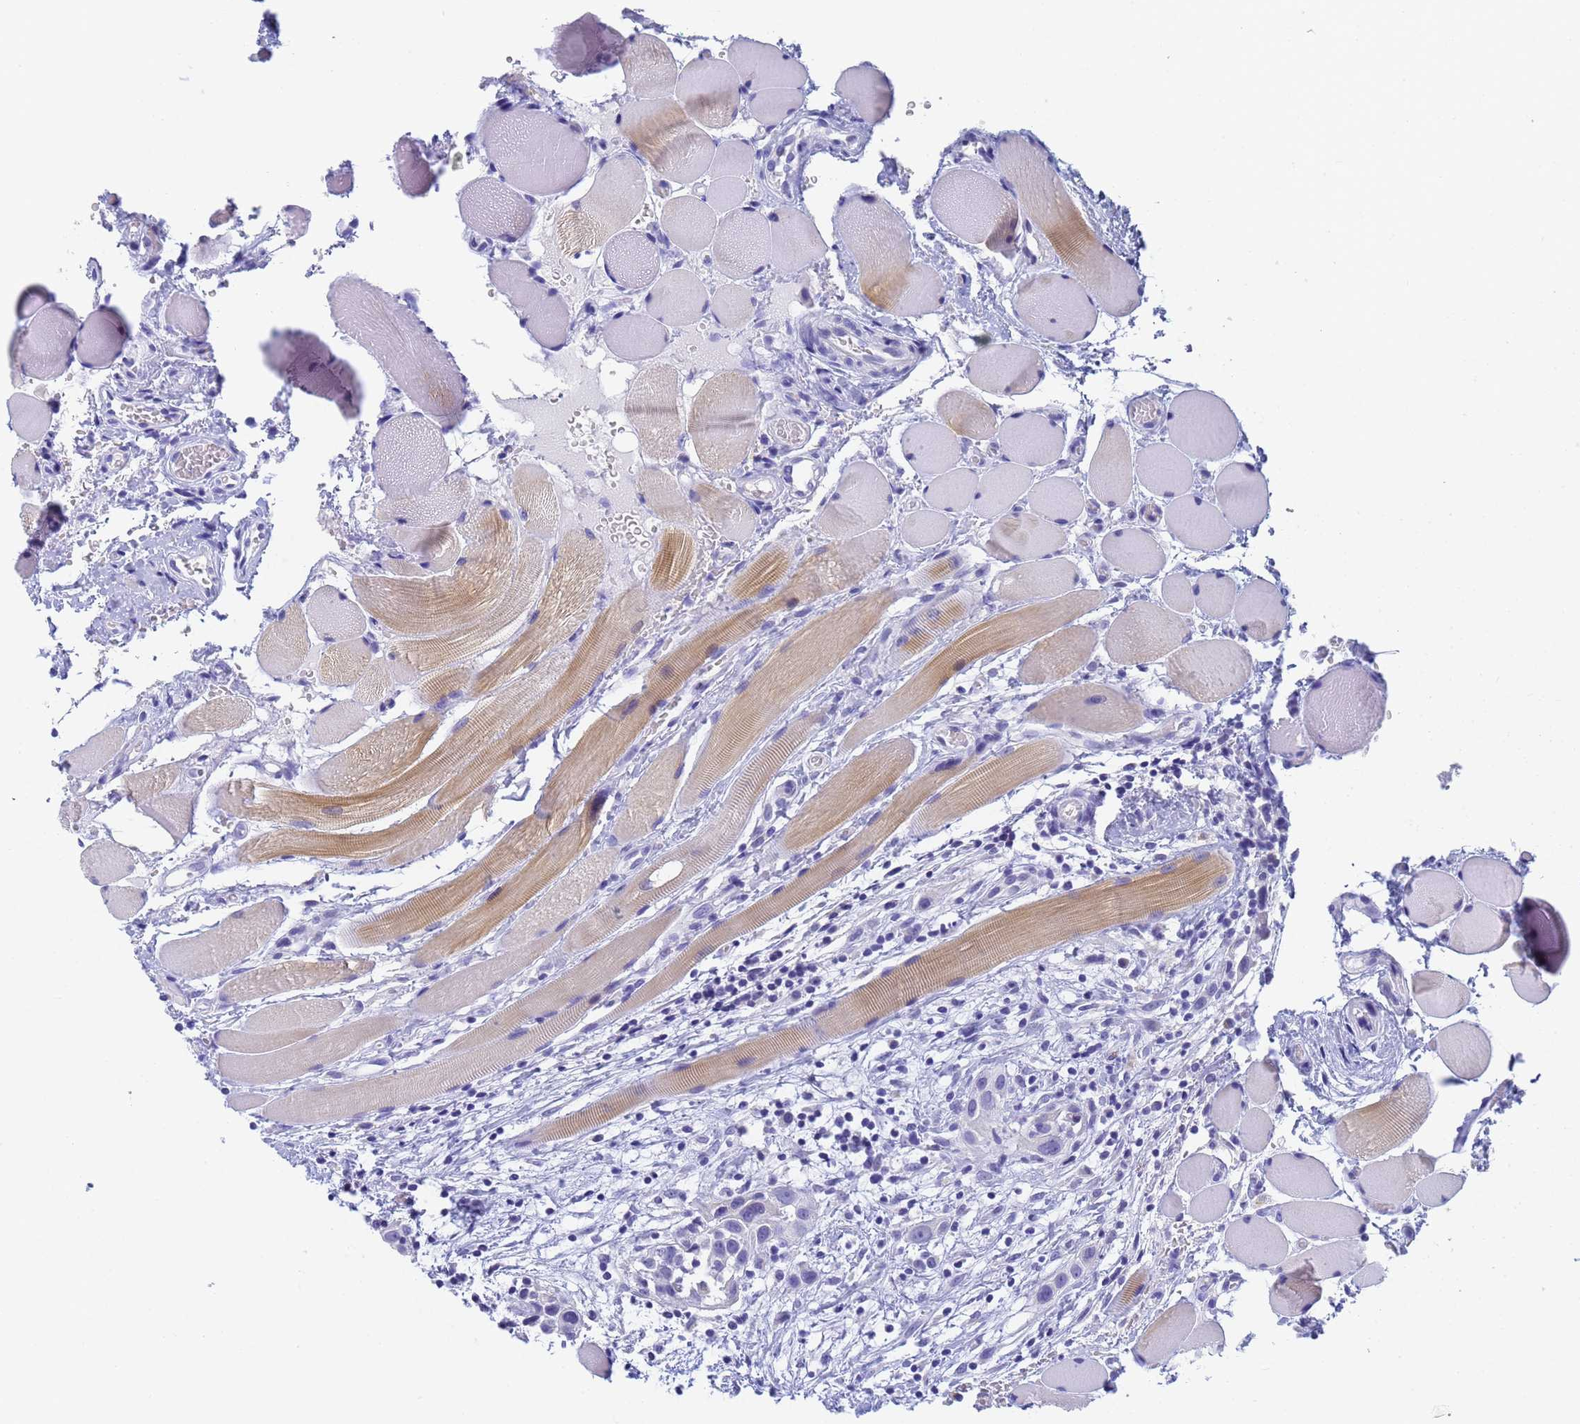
{"staining": {"intensity": "negative", "quantity": "none", "location": "none"}, "tissue": "head and neck cancer", "cell_type": "Tumor cells", "image_type": "cancer", "snomed": [{"axis": "morphology", "description": "Squamous cell carcinoma, NOS"}, {"axis": "topography", "description": "Oral tissue"}, {"axis": "topography", "description": "Head-Neck"}], "caption": "IHC photomicrograph of neoplastic tissue: human head and neck cancer stained with DAB (3,3'-diaminobenzidine) shows no significant protein expression in tumor cells.", "gene": "STATH", "patient": {"sex": "female", "age": 50}}